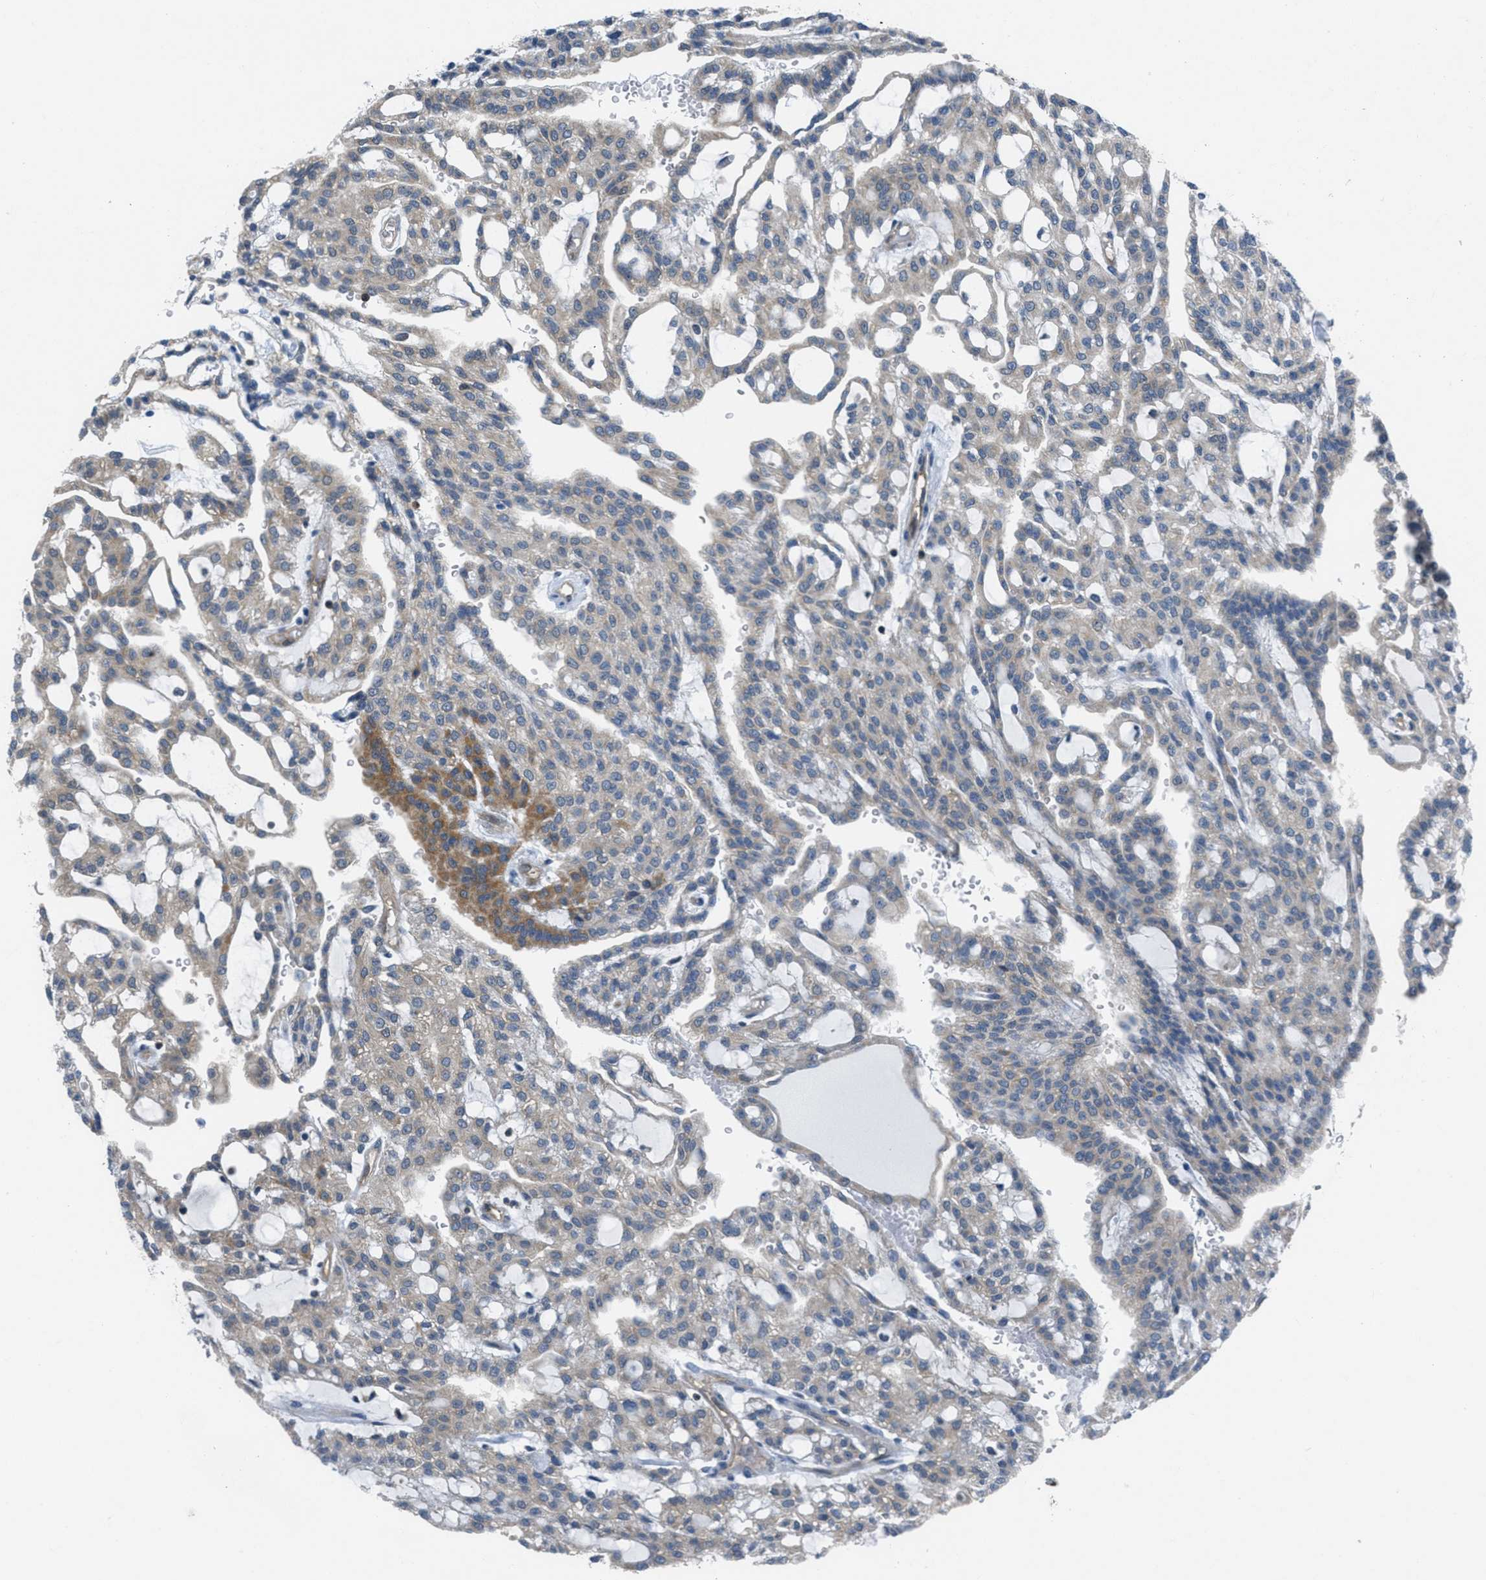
{"staining": {"intensity": "moderate", "quantity": "<25%", "location": "cytoplasmic/membranous"}, "tissue": "renal cancer", "cell_type": "Tumor cells", "image_type": "cancer", "snomed": [{"axis": "morphology", "description": "Adenocarcinoma, NOS"}, {"axis": "topography", "description": "Kidney"}], "caption": "About <25% of tumor cells in human renal adenocarcinoma exhibit moderate cytoplasmic/membranous protein expression as visualized by brown immunohistochemical staining.", "gene": "PIP5K1C", "patient": {"sex": "male", "age": 63}}